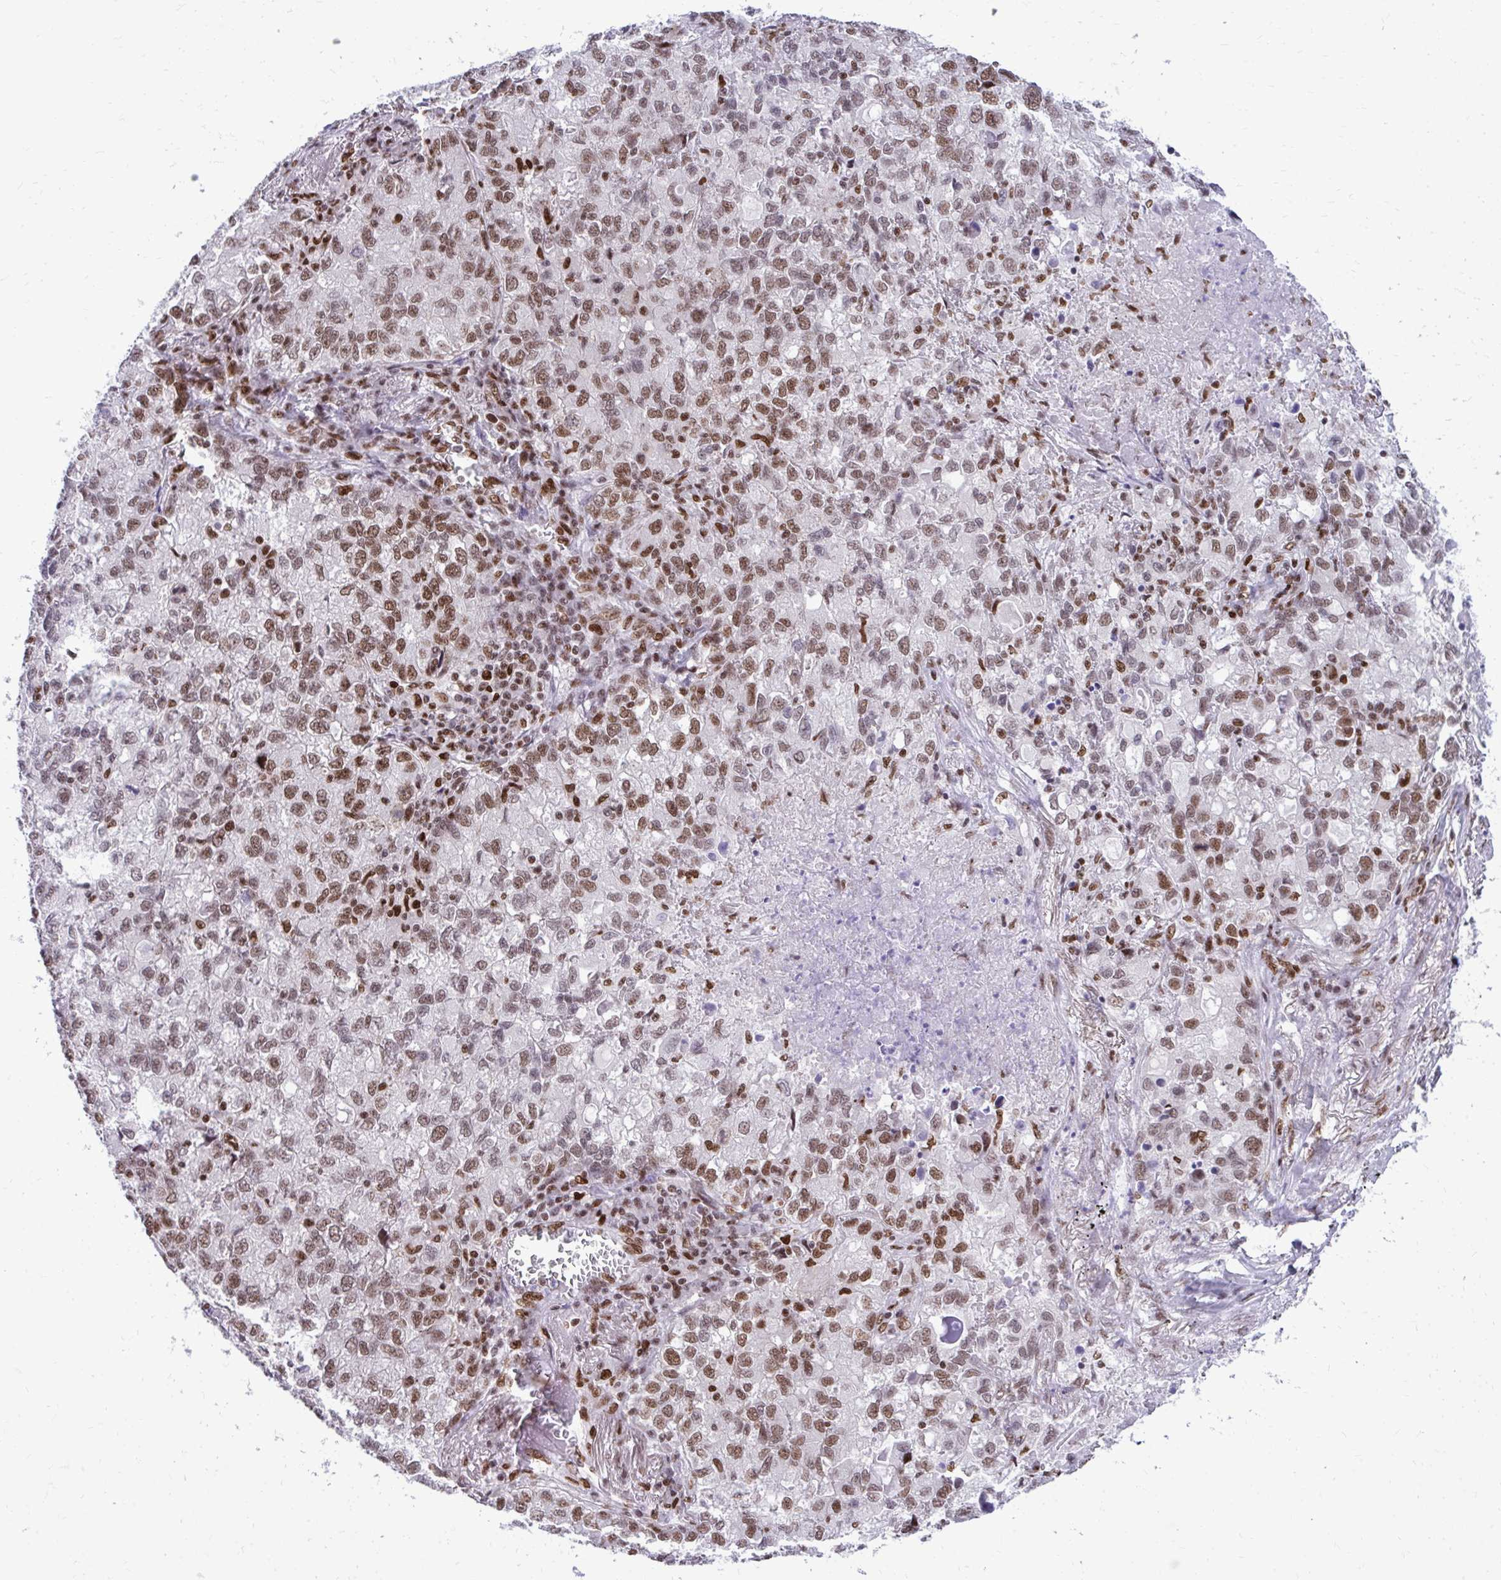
{"staining": {"intensity": "strong", "quantity": ">75%", "location": "nuclear"}, "tissue": "lung cancer", "cell_type": "Tumor cells", "image_type": "cancer", "snomed": [{"axis": "morphology", "description": "Normal morphology"}, {"axis": "morphology", "description": "Adenocarcinoma, NOS"}, {"axis": "topography", "description": "Lymph node"}, {"axis": "topography", "description": "Lung"}], "caption": "Adenocarcinoma (lung) tissue exhibits strong nuclear positivity in about >75% of tumor cells, visualized by immunohistochemistry. Ihc stains the protein of interest in brown and the nuclei are stained blue.", "gene": "CDYL", "patient": {"sex": "female", "age": 51}}